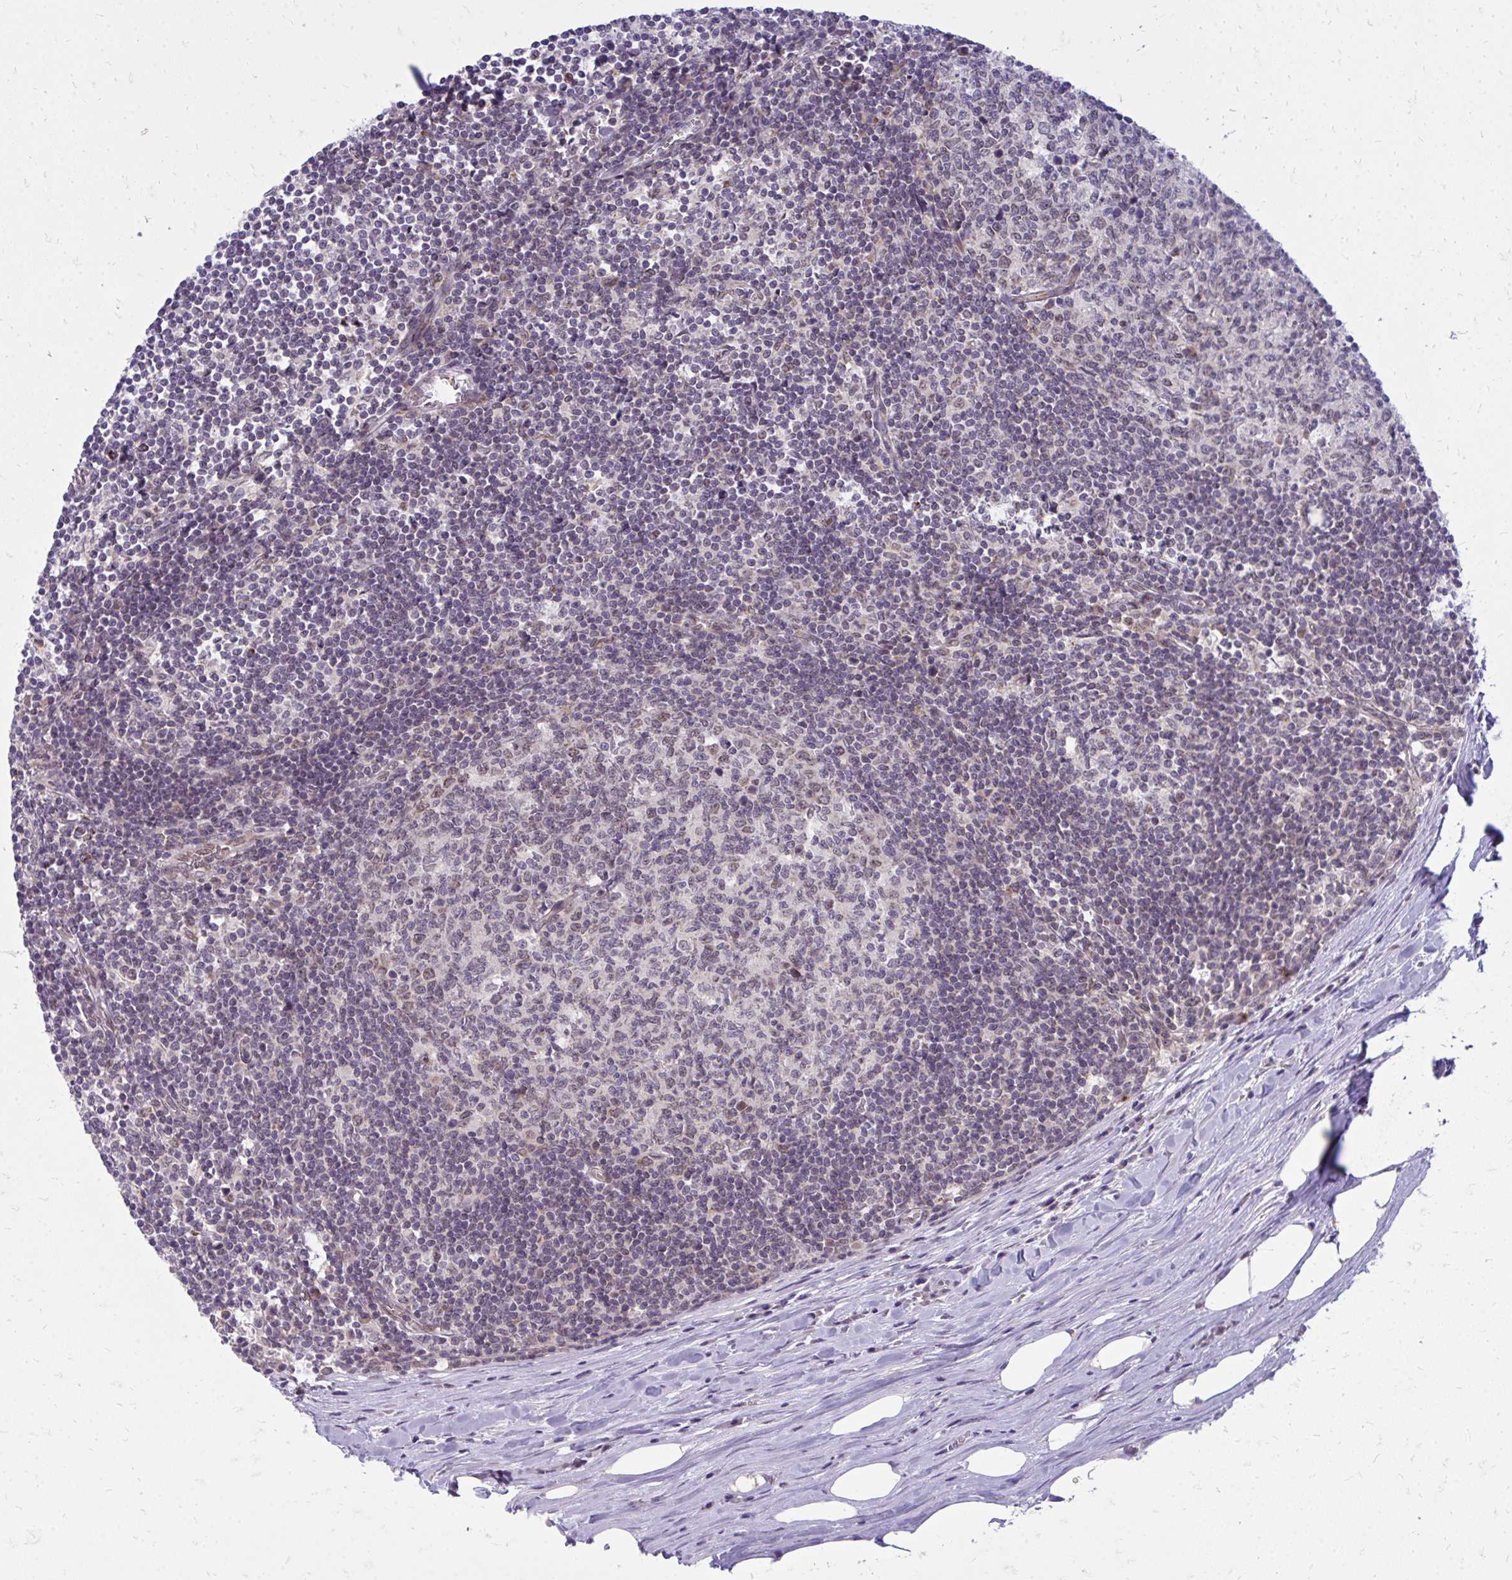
{"staining": {"intensity": "weak", "quantity": "<25%", "location": "nuclear"}, "tissue": "lymph node", "cell_type": "Germinal center cells", "image_type": "normal", "snomed": [{"axis": "morphology", "description": "Normal tissue, NOS"}, {"axis": "topography", "description": "Lymph node"}], "caption": "IHC of benign human lymph node demonstrates no expression in germinal center cells. Nuclei are stained in blue.", "gene": "ACSL5", "patient": {"sex": "male", "age": 67}}